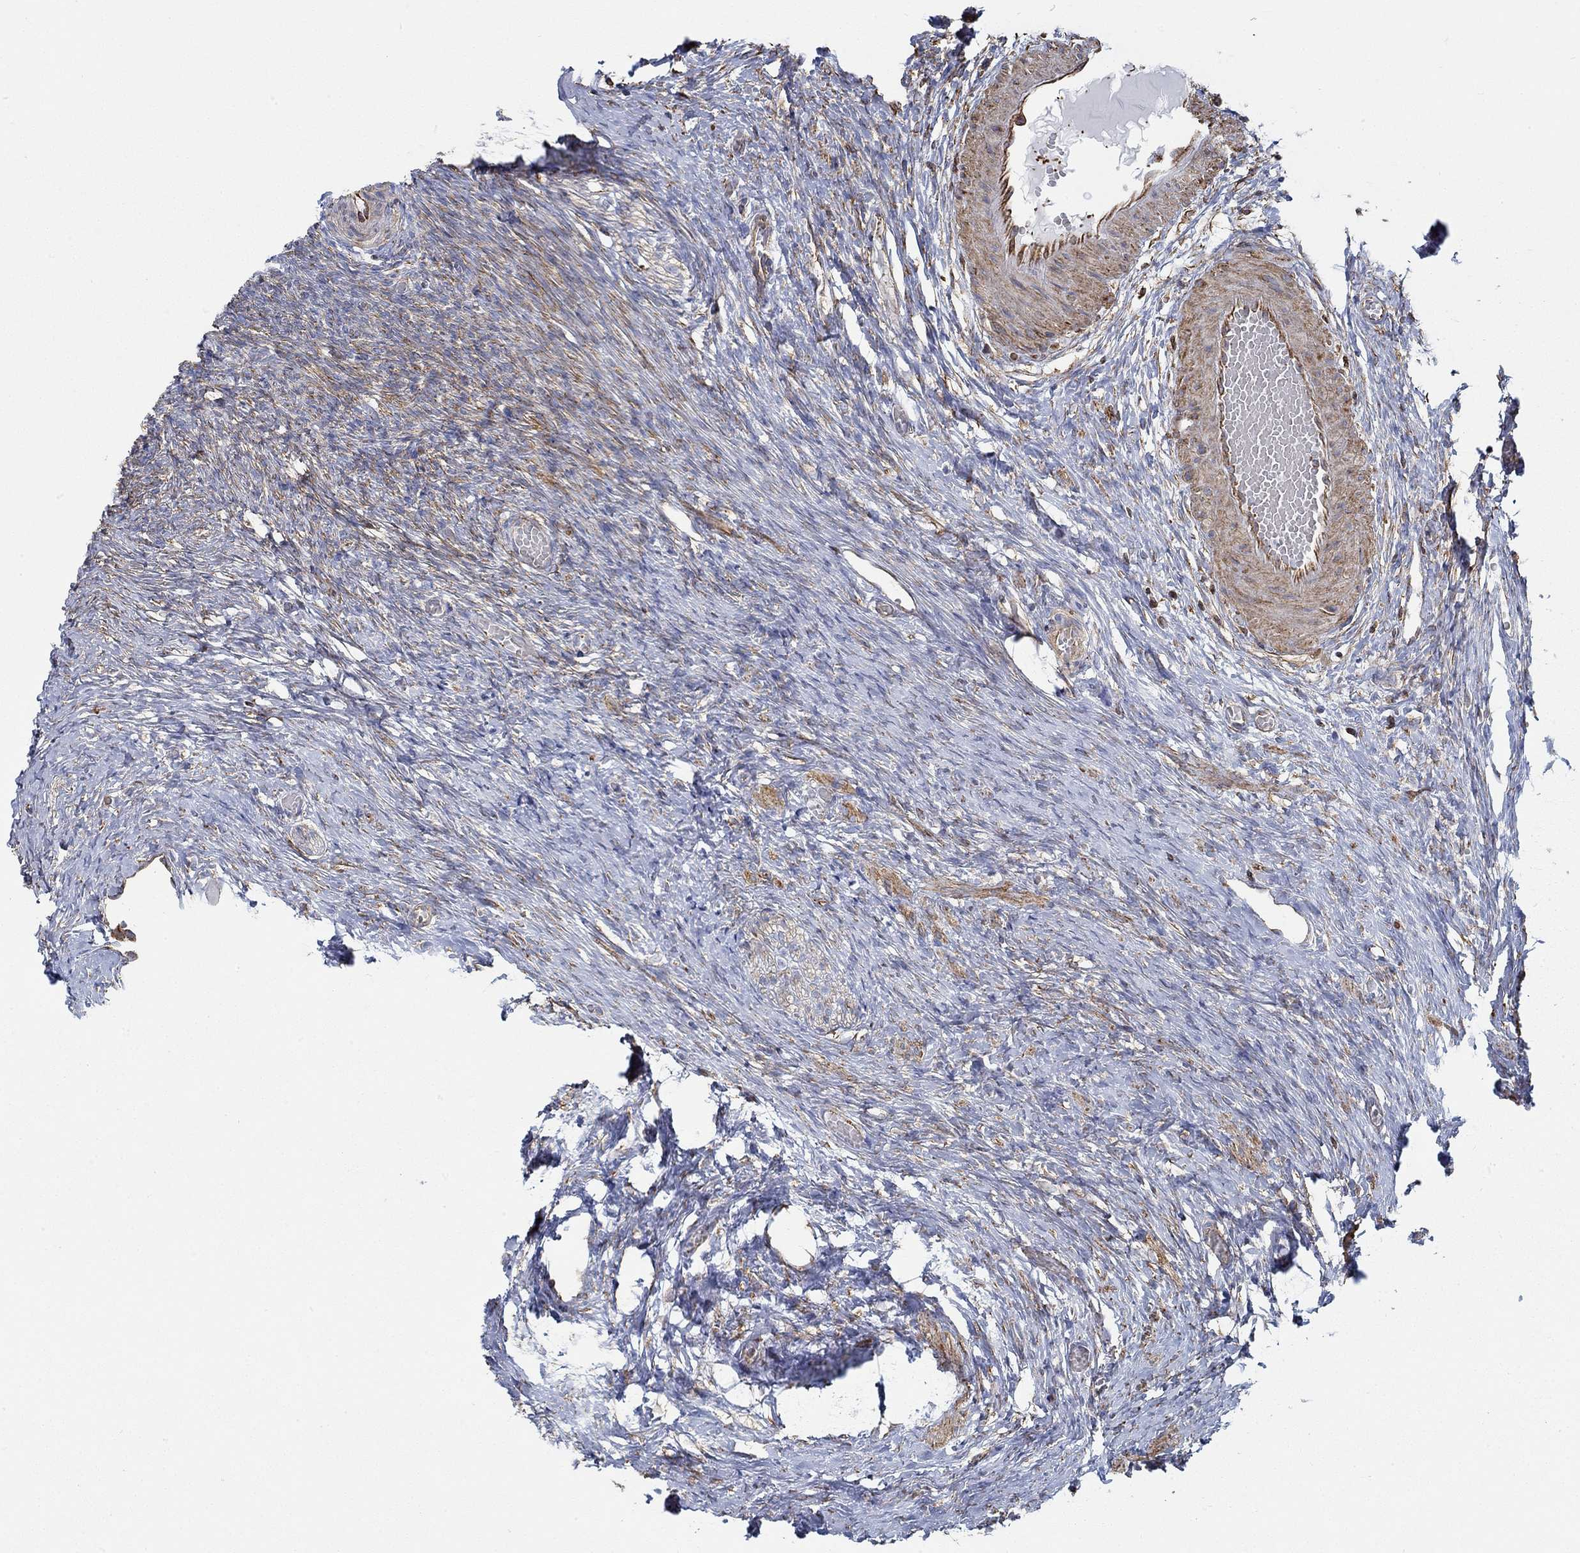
{"staining": {"intensity": "weak", "quantity": "25%-75%", "location": "cytoplasmic/membranous"}, "tissue": "ovary", "cell_type": "Ovarian stroma cells", "image_type": "normal", "snomed": [{"axis": "morphology", "description": "Normal tissue, NOS"}, {"axis": "topography", "description": "Ovary"}], "caption": "Immunohistochemistry (IHC) of benign ovary displays low levels of weak cytoplasmic/membranous expression in approximately 25%-75% of ovarian stroma cells.", "gene": "STC2", "patient": {"sex": "female", "age": 27}}